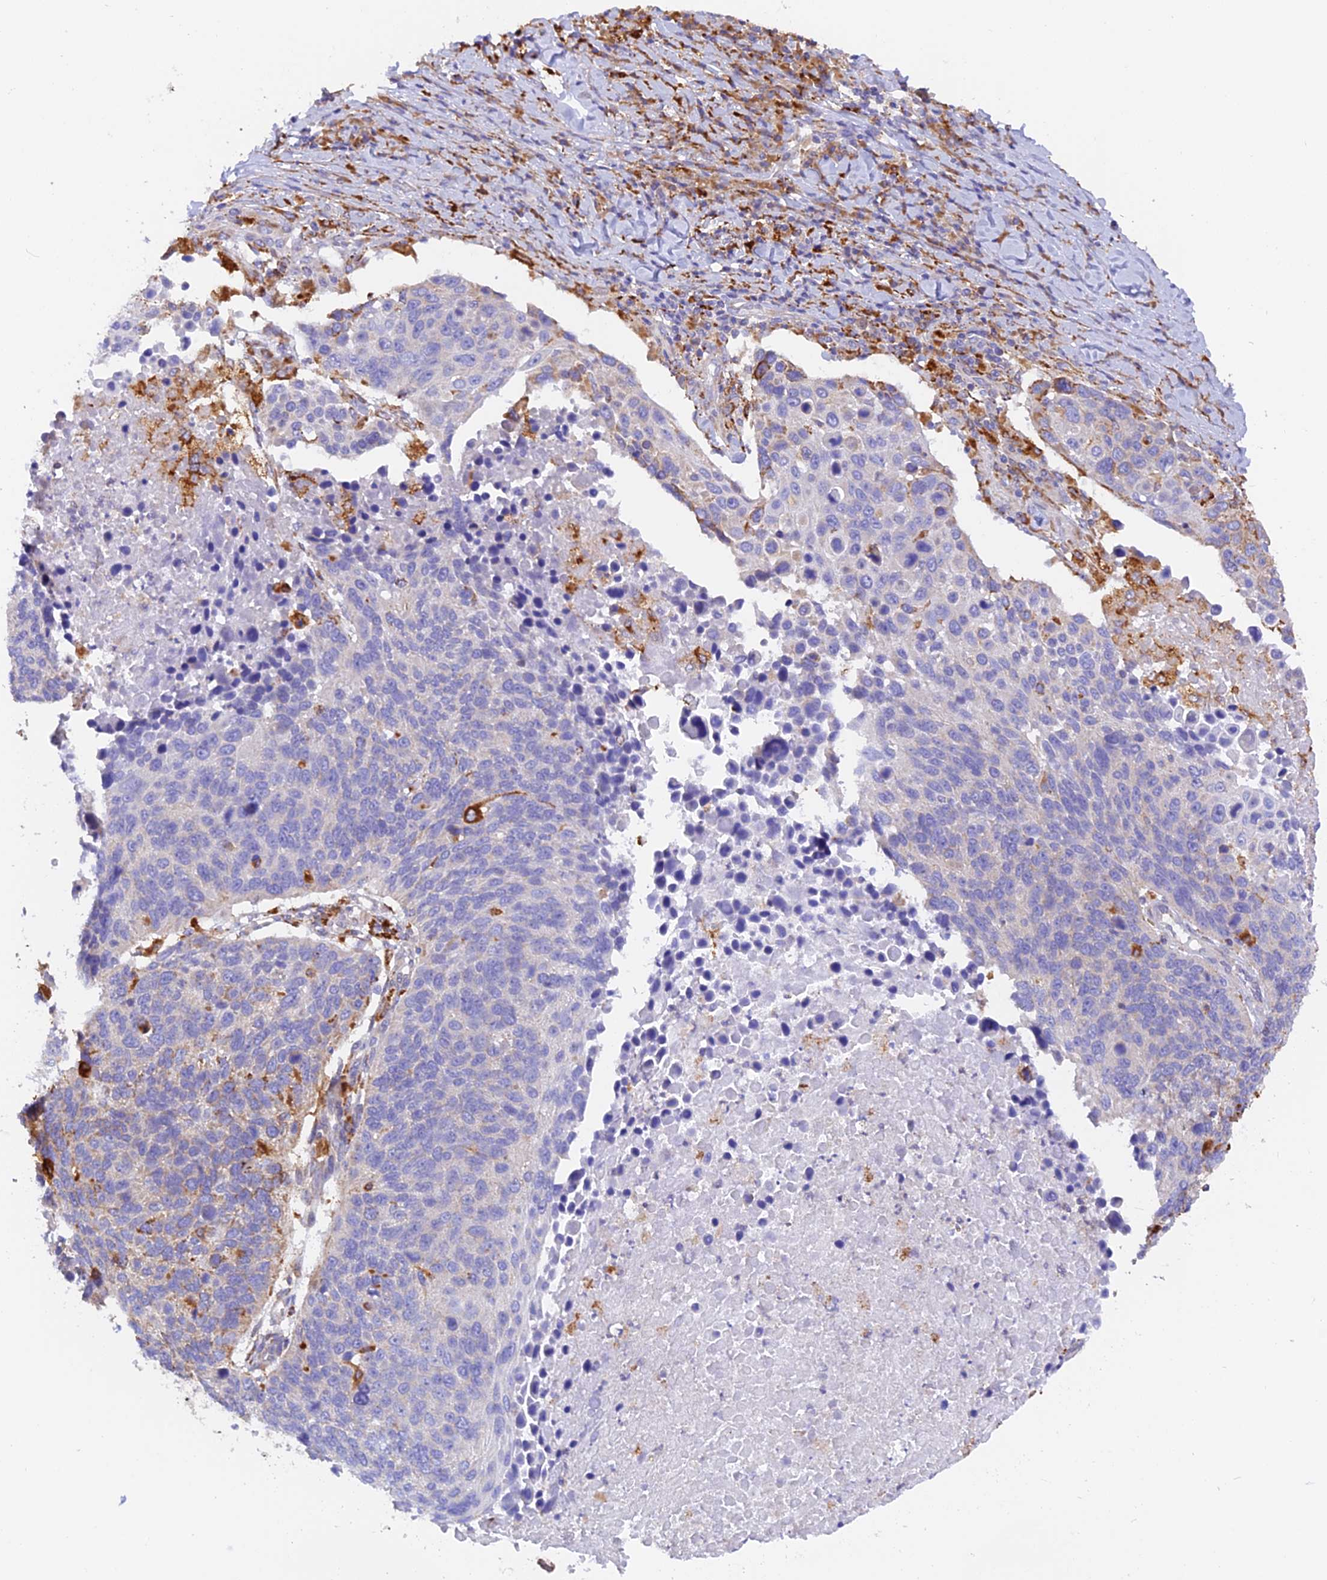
{"staining": {"intensity": "negative", "quantity": "none", "location": "none"}, "tissue": "lung cancer", "cell_type": "Tumor cells", "image_type": "cancer", "snomed": [{"axis": "morphology", "description": "Normal tissue, NOS"}, {"axis": "morphology", "description": "Squamous cell carcinoma, NOS"}, {"axis": "topography", "description": "Lymph node"}, {"axis": "topography", "description": "Lung"}], "caption": "IHC histopathology image of squamous cell carcinoma (lung) stained for a protein (brown), which exhibits no expression in tumor cells. (Immunohistochemistry (ihc), brightfield microscopy, high magnification).", "gene": "VKORC1", "patient": {"sex": "male", "age": 66}}